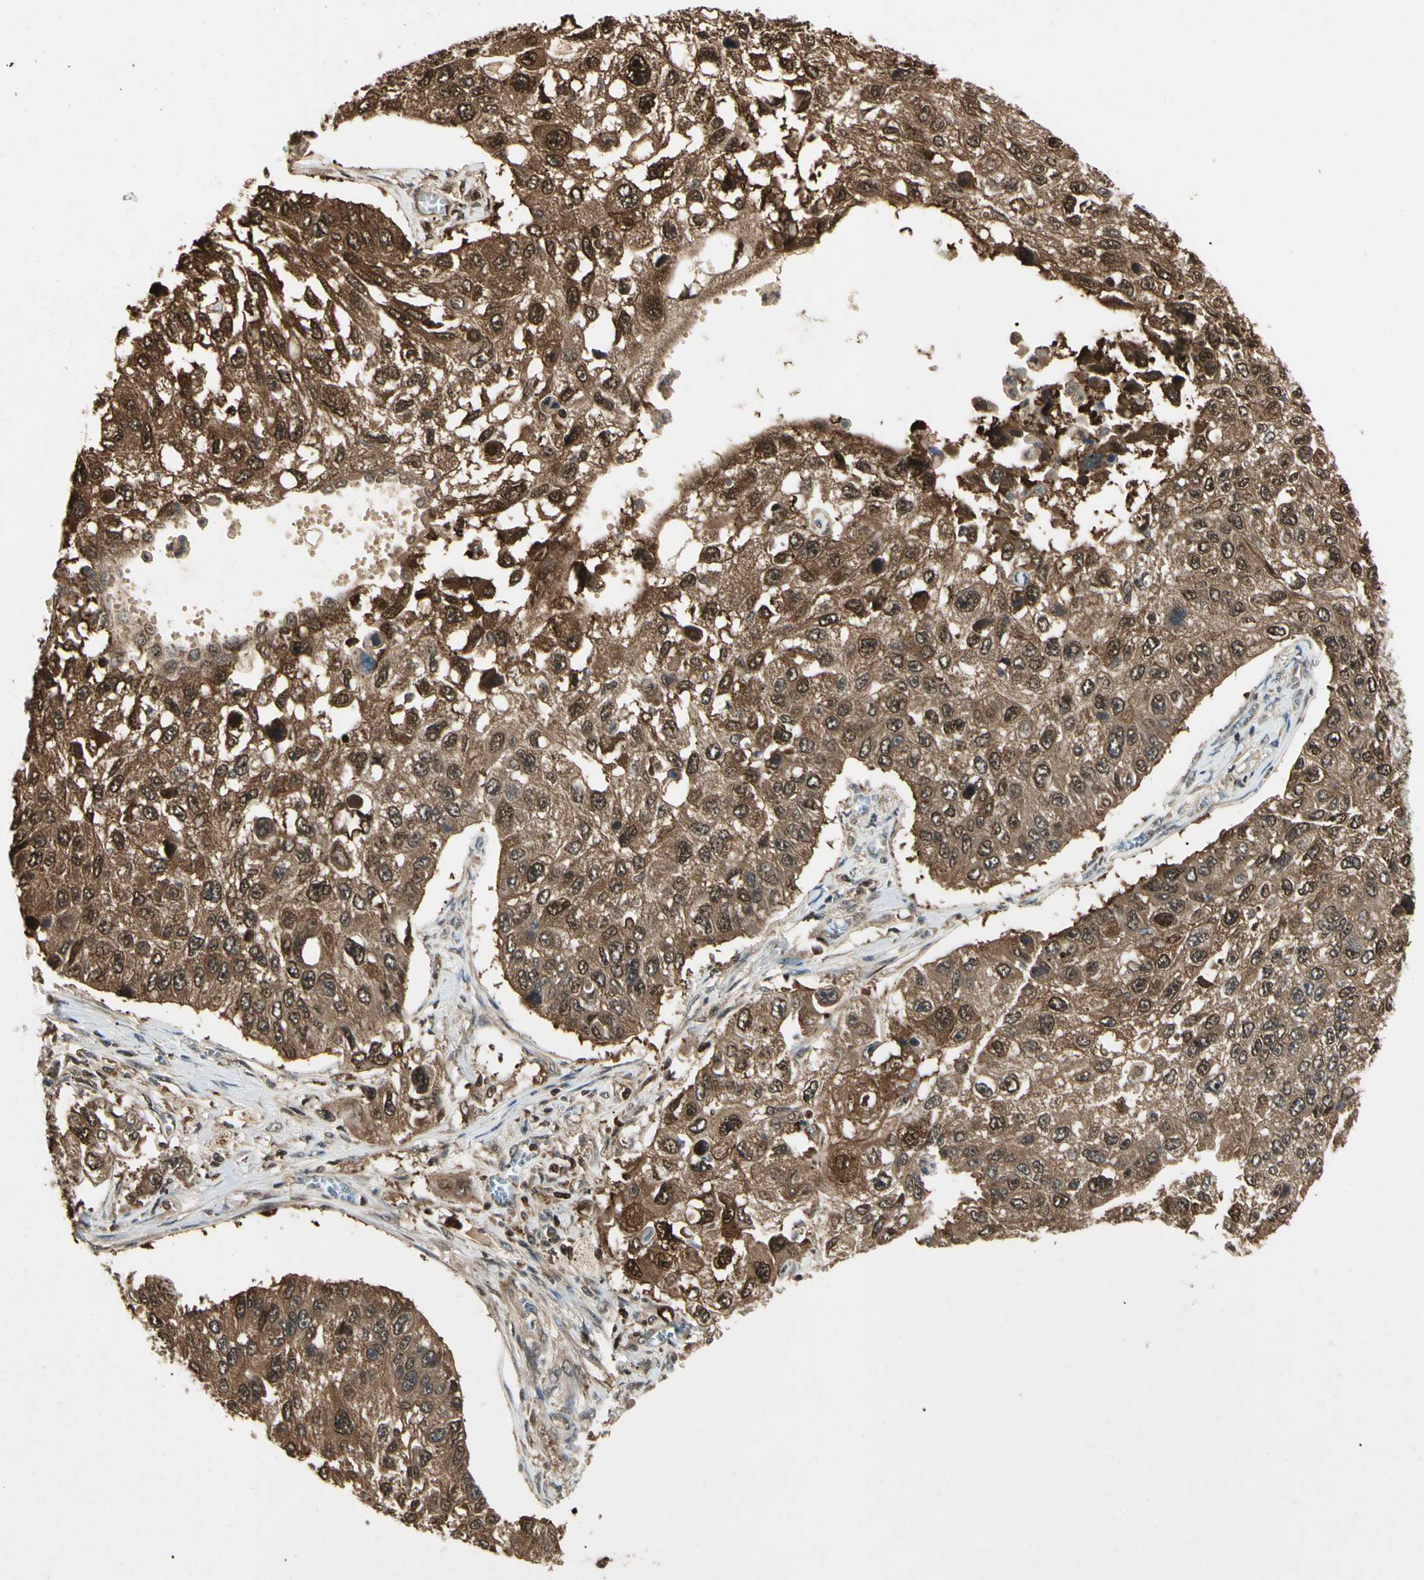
{"staining": {"intensity": "moderate", "quantity": ">75%", "location": "cytoplasmic/membranous,nuclear"}, "tissue": "lung cancer", "cell_type": "Tumor cells", "image_type": "cancer", "snomed": [{"axis": "morphology", "description": "Squamous cell carcinoma, NOS"}, {"axis": "topography", "description": "Lung"}], "caption": "Lung squamous cell carcinoma was stained to show a protein in brown. There is medium levels of moderate cytoplasmic/membranous and nuclear staining in approximately >75% of tumor cells. The protein of interest is shown in brown color, while the nuclei are stained blue.", "gene": "YWHAQ", "patient": {"sex": "male", "age": 71}}